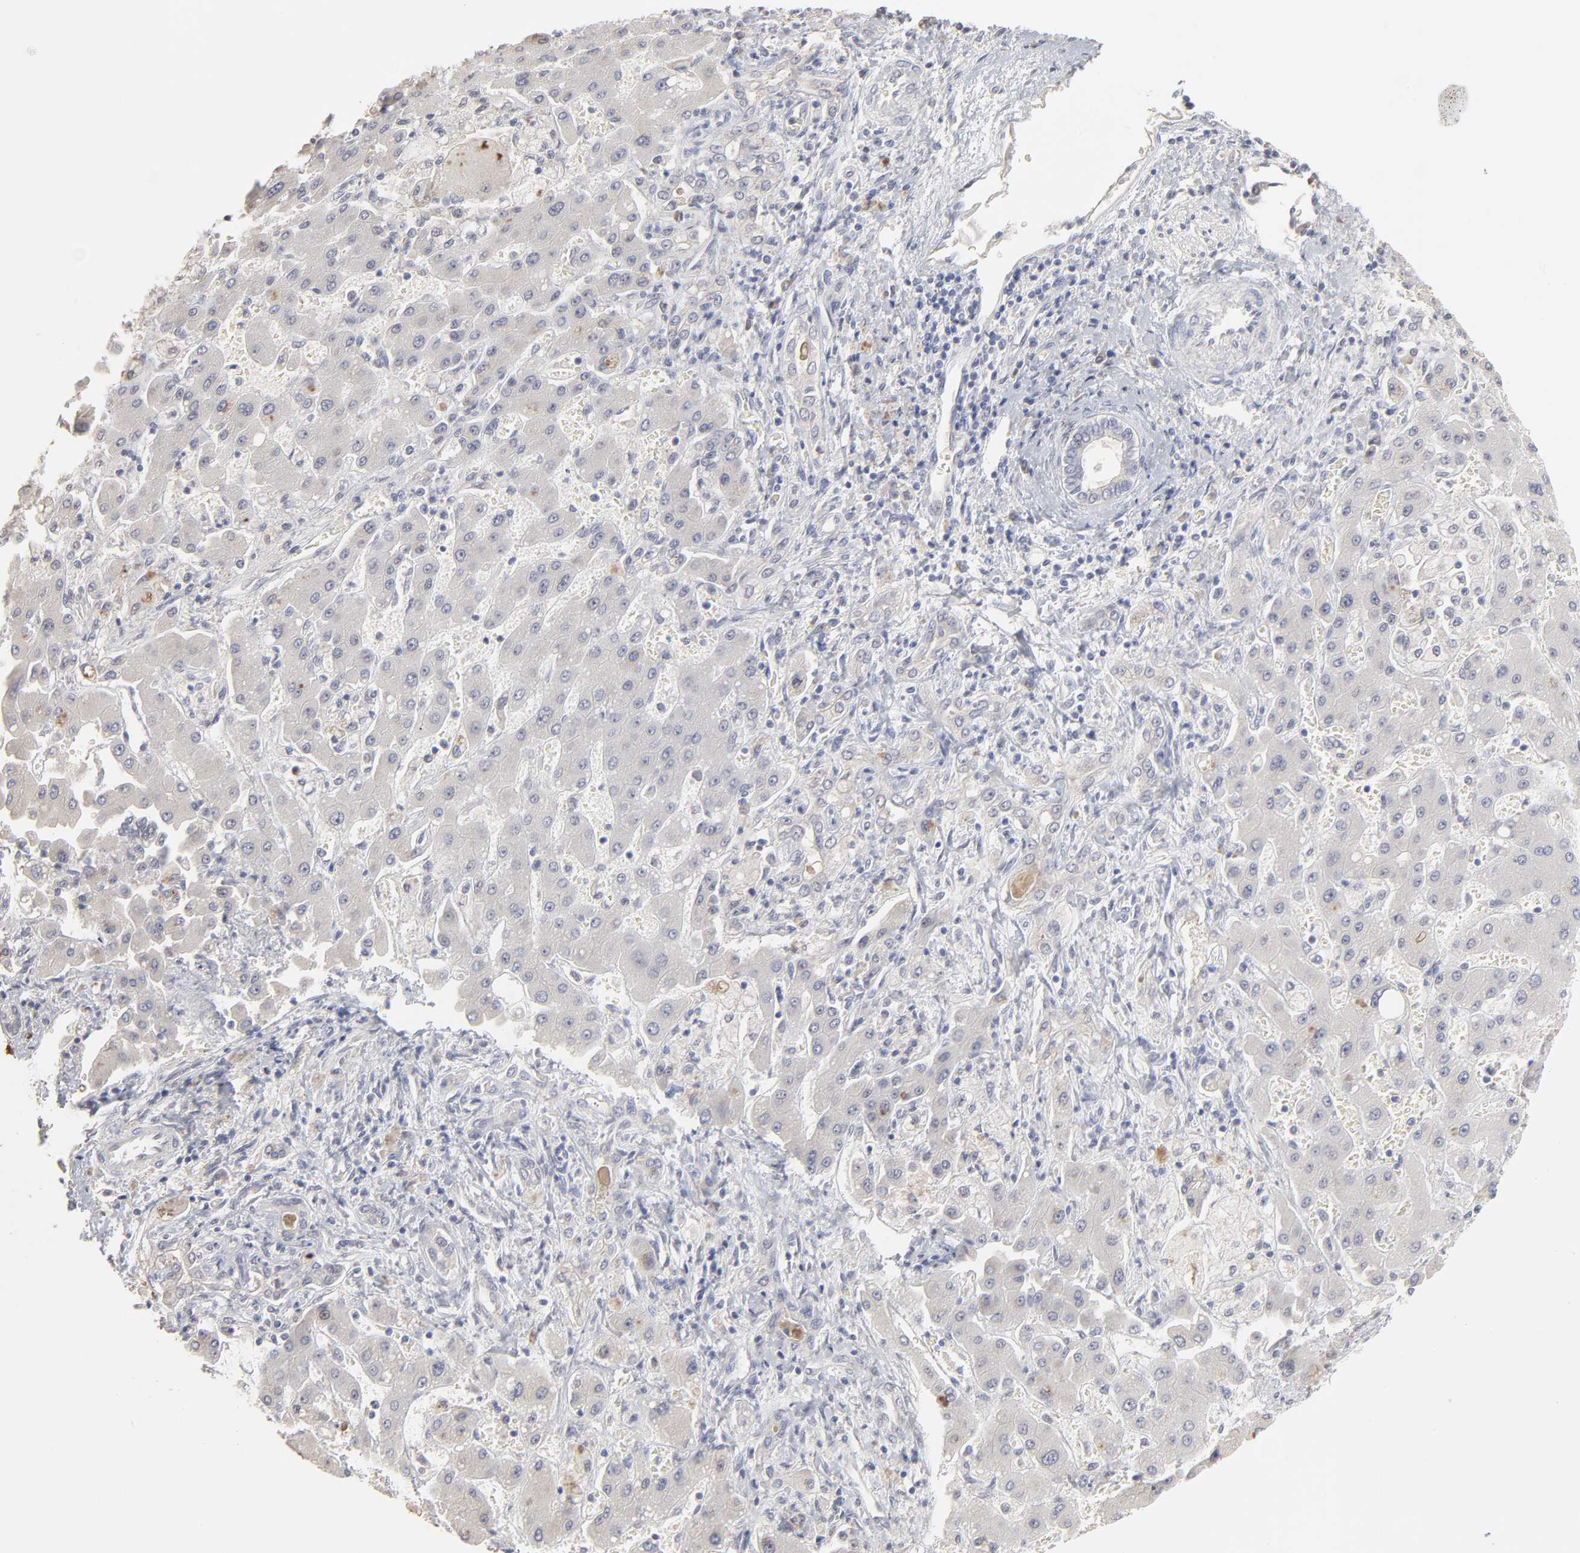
{"staining": {"intensity": "weak", "quantity": ">75%", "location": "cytoplasmic/membranous"}, "tissue": "liver cancer", "cell_type": "Tumor cells", "image_type": "cancer", "snomed": [{"axis": "morphology", "description": "Cholangiocarcinoma"}, {"axis": "topography", "description": "Liver"}], "caption": "Immunohistochemistry (IHC) micrograph of human liver cancer (cholangiocarcinoma) stained for a protein (brown), which exhibits low levels of weak cytoplasmic/membranous staining in about >75% of tumor cells.", "gene": "DNAL4", "patient": {"sex": "male", "age": 50}}